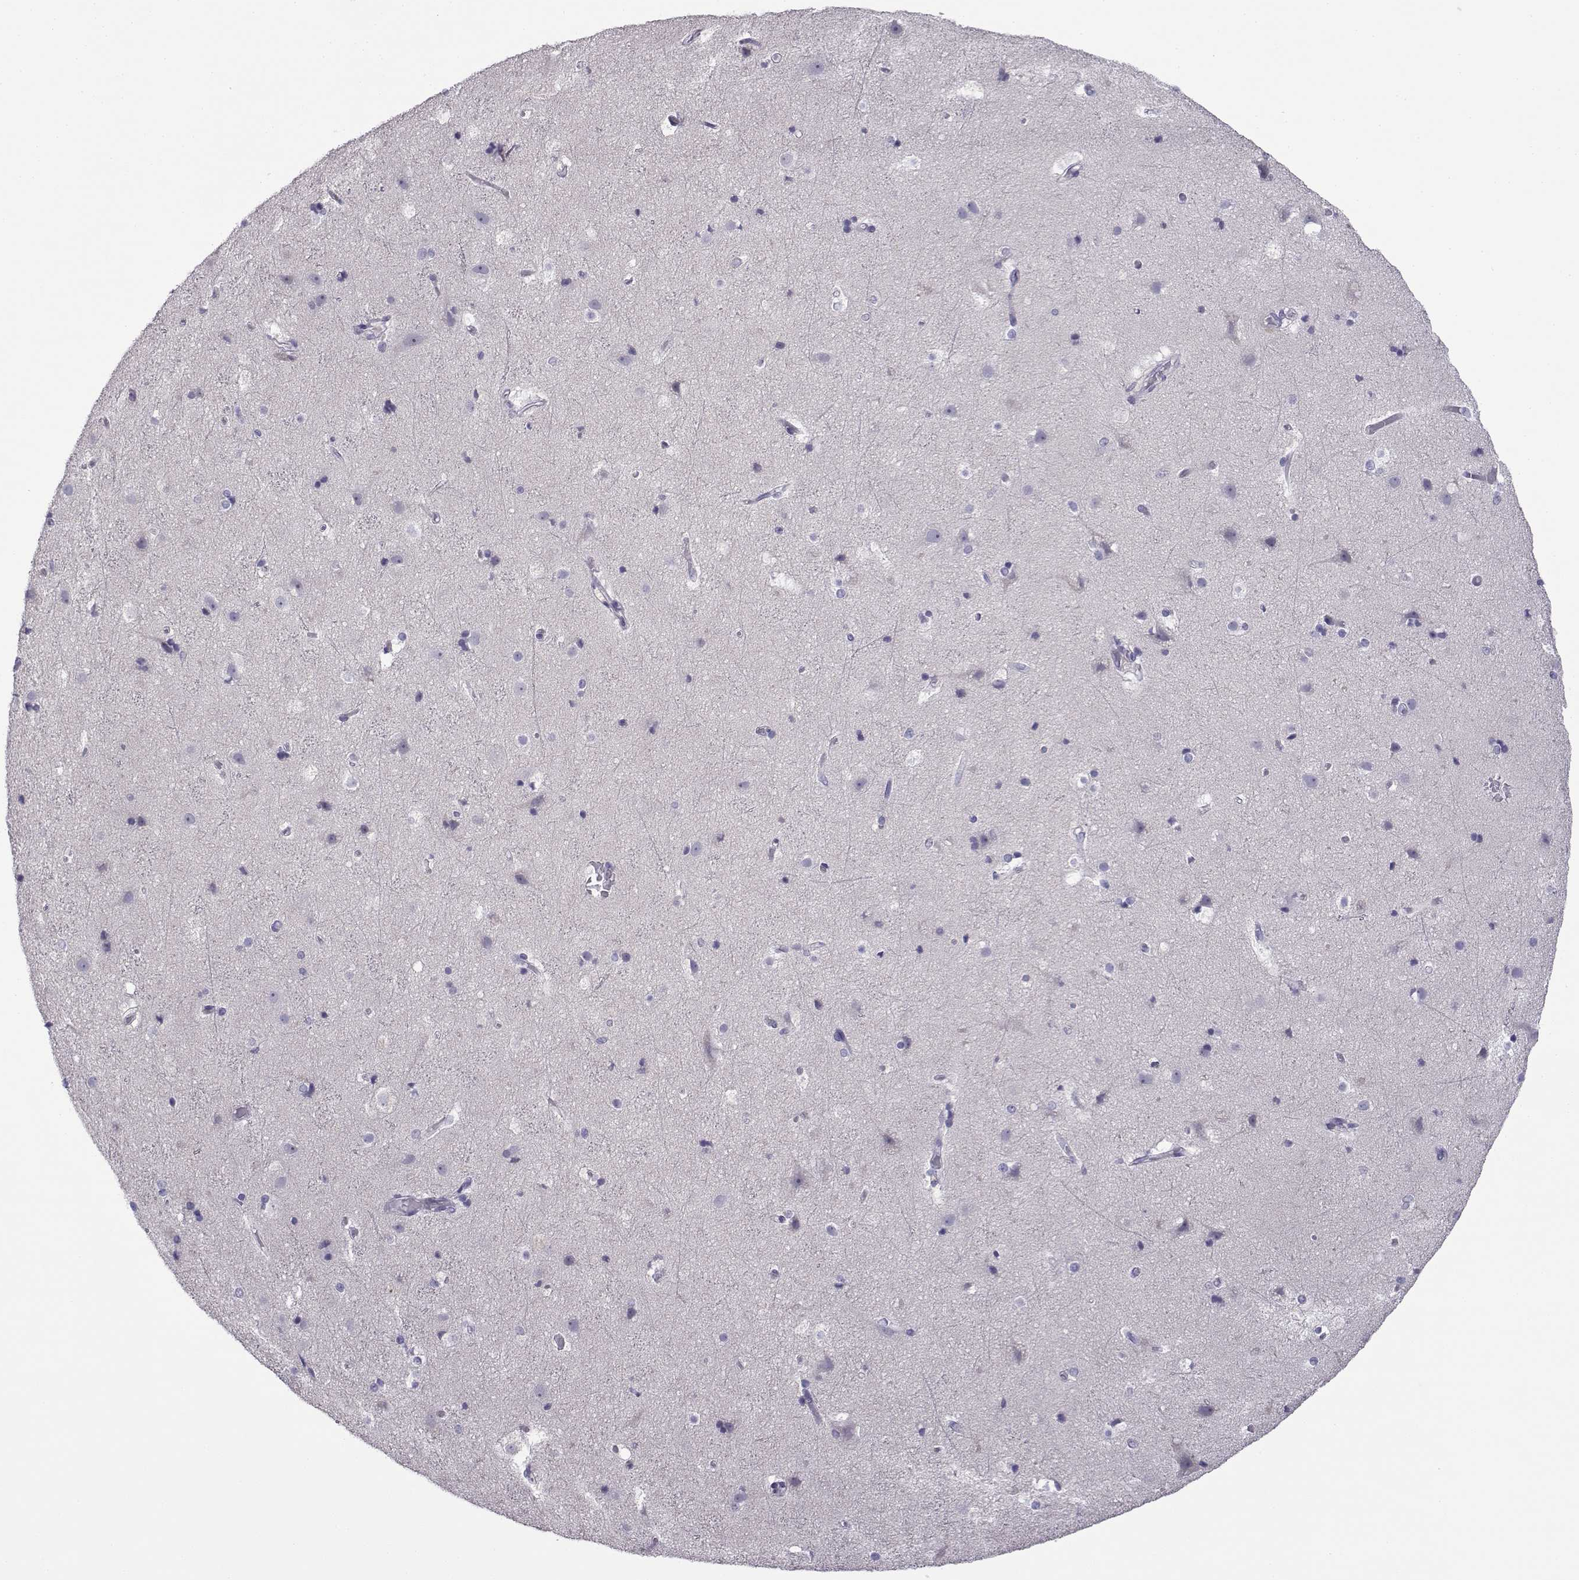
{"staining": {"intensity": "negative", "quantity": "none", "location": "none"}, "tissue": "cerebral cortex", "cell_type": "Endothelial cells", "image_type": "normal", "snomed": [{"axis": "morphology", "description": "Normal tissue, NOS"}, {"axis": "topography", "description": "Cerebral cortex"}], "caption": "This is an IHC image of normal human cerebral cortex. There is no expression in endothelial cells.", "gene": "SPACA7", "patient": {"sex": "female", "age": 52}}